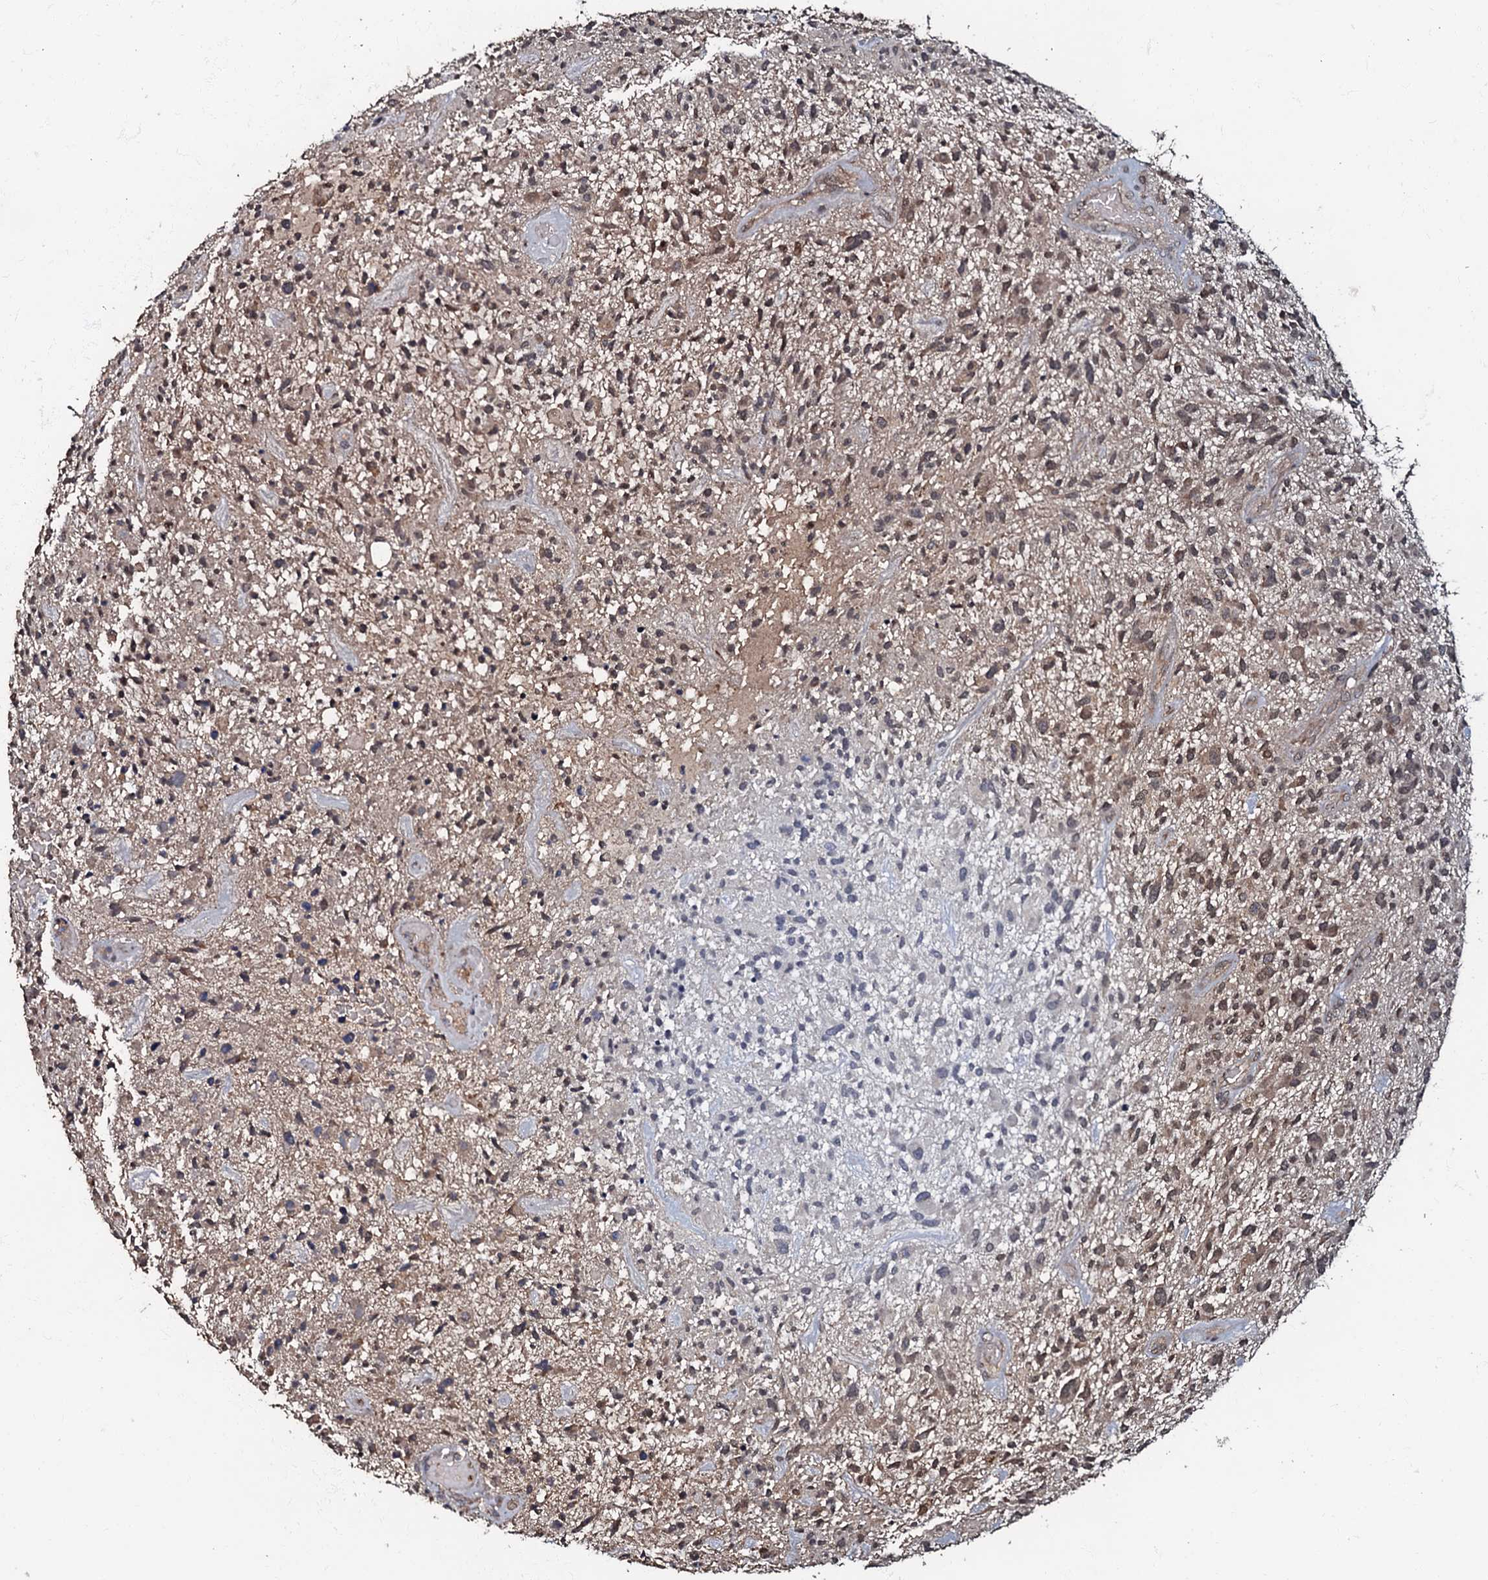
{"staining": {"intensity": "weak", "quantity": "25%-75%", "location": "cytoplasmic/membranous"}, "tissue": "glioma", "cell_type": "Tumor cells", "image_type": "cancer", "snomed": [{"axis": "morphology", "description": "Glioma, malignant, High grade"}, {"axis": "topography", "description": "Brain"}], "caption": "Protein staining demonstrates weak cytoplasmic/membranous staining in approximately 25%-75% of tumor cells in glioma. (DAB (3,3'-diaminobenzidine) IHC, brown staining for protein, blue staining for nuclei).", "gene": "MANSC4", "patient": {"sex": "male", "age": 47}}